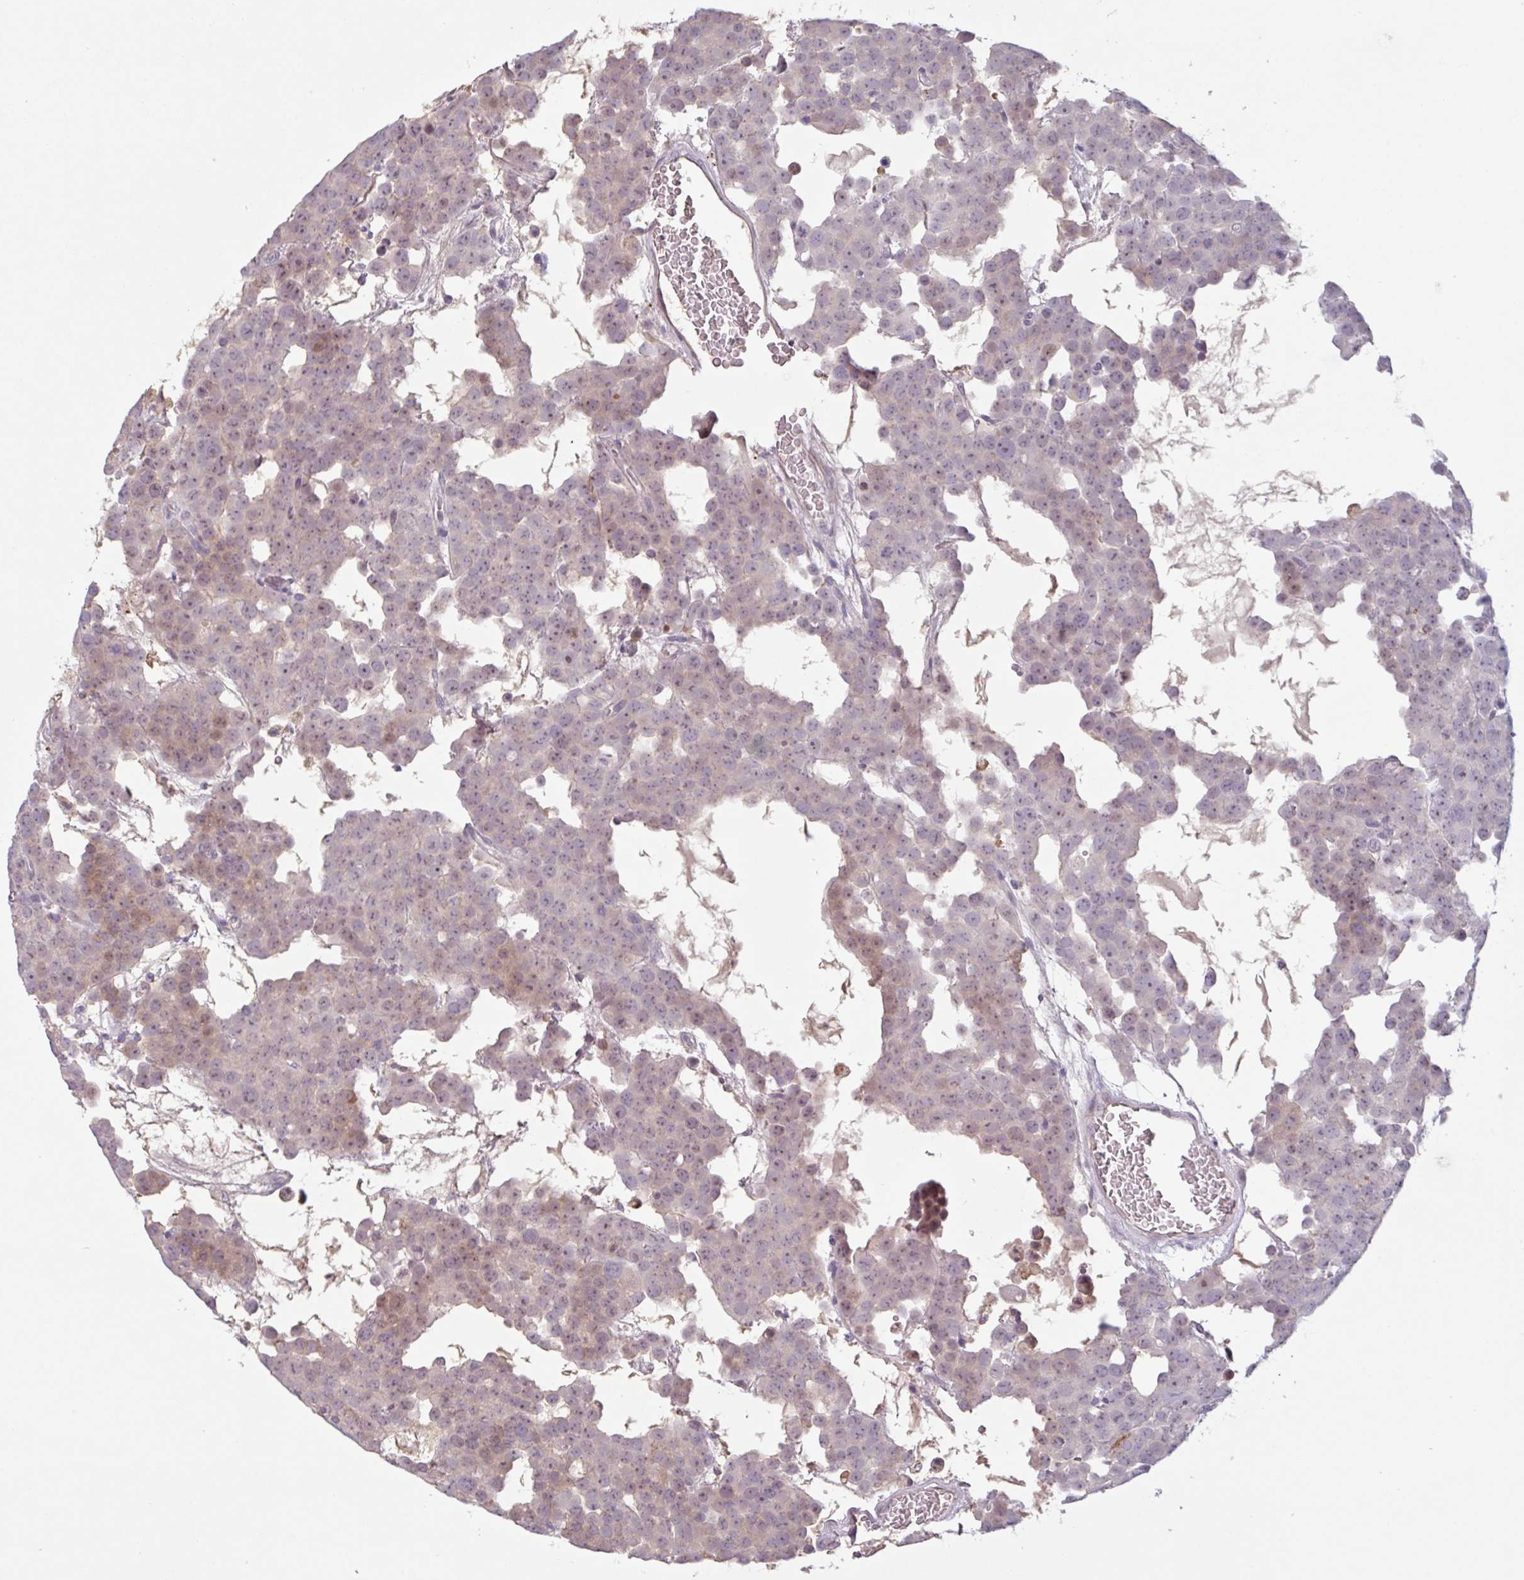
{"staining": {"intensity": "weak", "quantity": "25%-75%", "location": "cytoplasmic/membranous,nuclear"}, "tissue": "testis cancer", "cell_type": "Tumor cells", "image_type": "cancer", "snomed": [{"axis": "morphology", "description": "Seminoma, NOS"}, {"axis": "topography", "description": "Testis"}], "caption": "Immunohistochemical staining of human testis cancer (seminoma) reveals weak cytoplasmic/membranous and nuclear protein staining in approximately 25%-75% of tumor cells.", "gene": "TAF1D", "patient": {"sex": "male", "age": 71}}